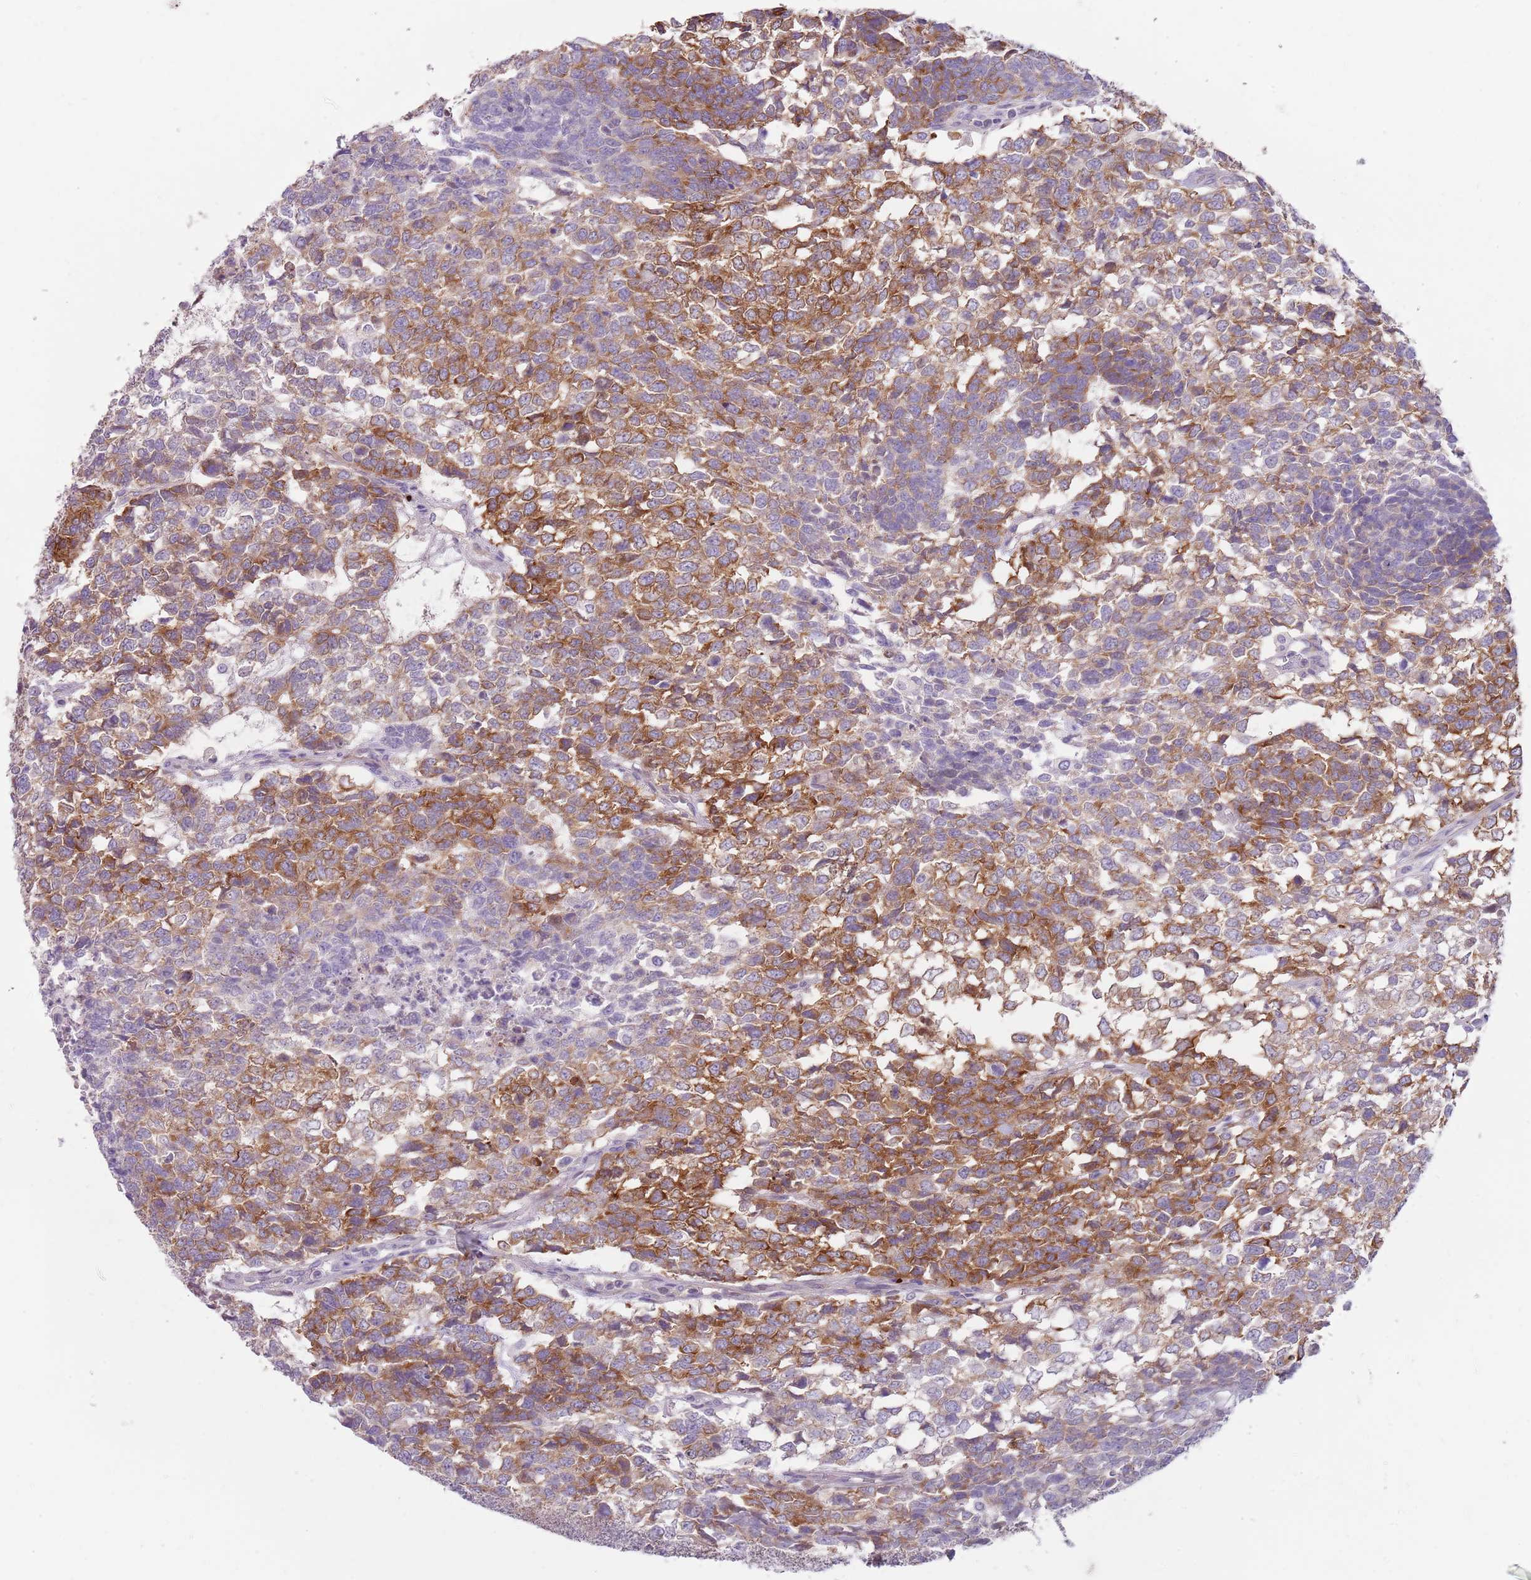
{"staining": {"intensity": "moderate", "quantity": ">75%", "location": "cytoplasmic/membranous"}, "tissue": "testis cancer", "cell_type": "Tumor cells", "image_type": "cancer", "snomed": [{"axis": "morphology", "description": "Carcinoma, Embryonal, NOS"}, {"axis": "topography", "description": "Testis"}], "caption": "Tumor cells show medium levels of moderate cytoplasmic/membranous positivity in about >75% of cells in testis embryonal carcinoma.", "gene": "C2CD3", "patient": {"sex": "male", "age": 23}}